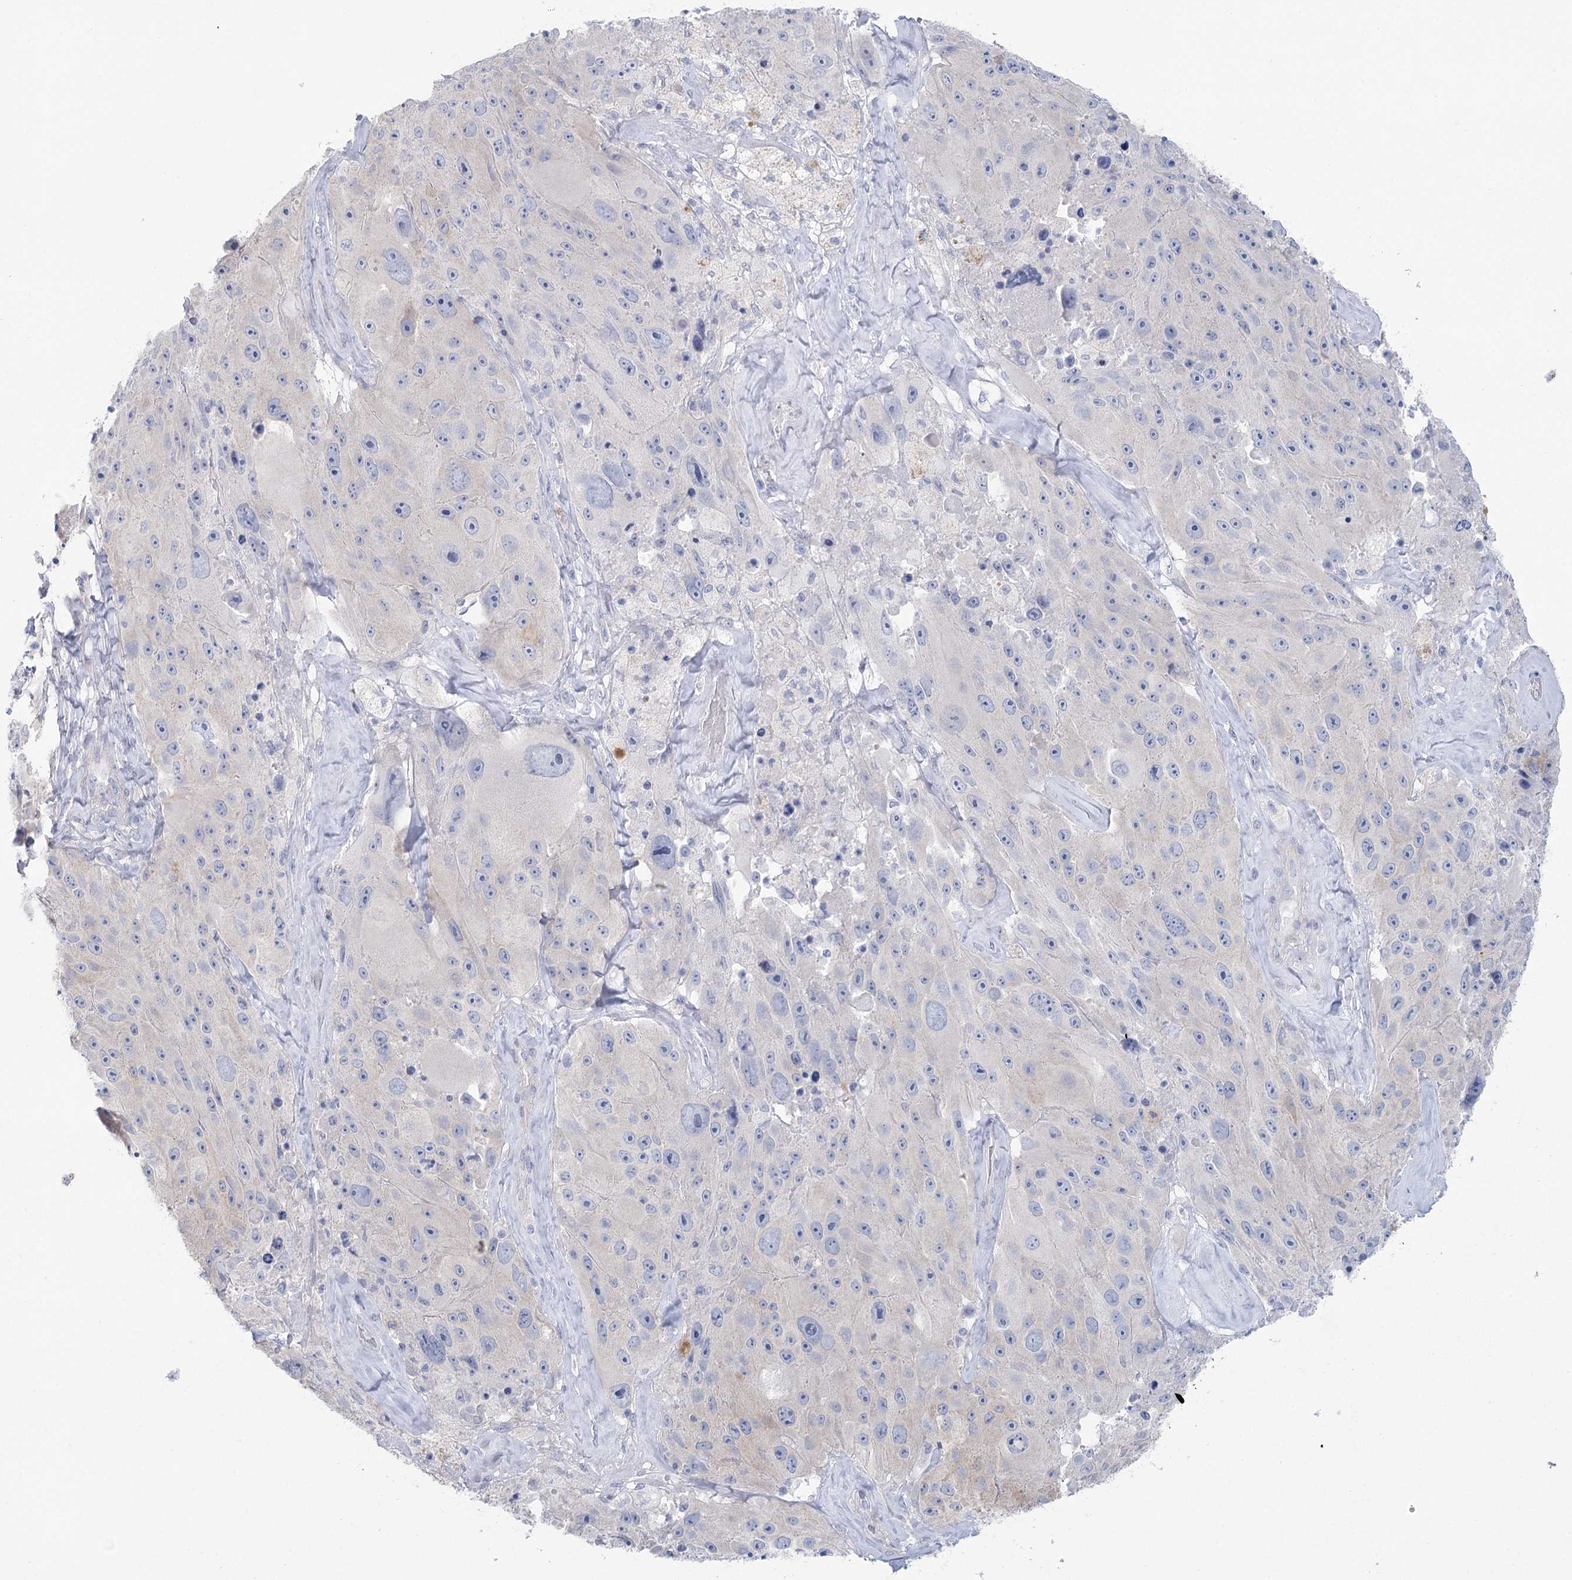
{"staining": {"intensity": "negative", "quantity": "none", "location": "none"}, "tissue": "melanoma", "cell_type": "Tumor cells", "image_type": "cancer", "snomed": [{"axis": "morphology", "description": "Malignant melanoma, Metastatic site"}, {"axis": "topography", "description": "Lymph node"}], "caption": "High magnification brightfield microscopy of melanoma stained with DAB (3,3'-diaminobenzidine) (brown) and counterstained with hematoxylin (blue): tumor cells show no significant expression.", "gene": "CCDC88A", "patient": {"sex": "male", "age": 62}}